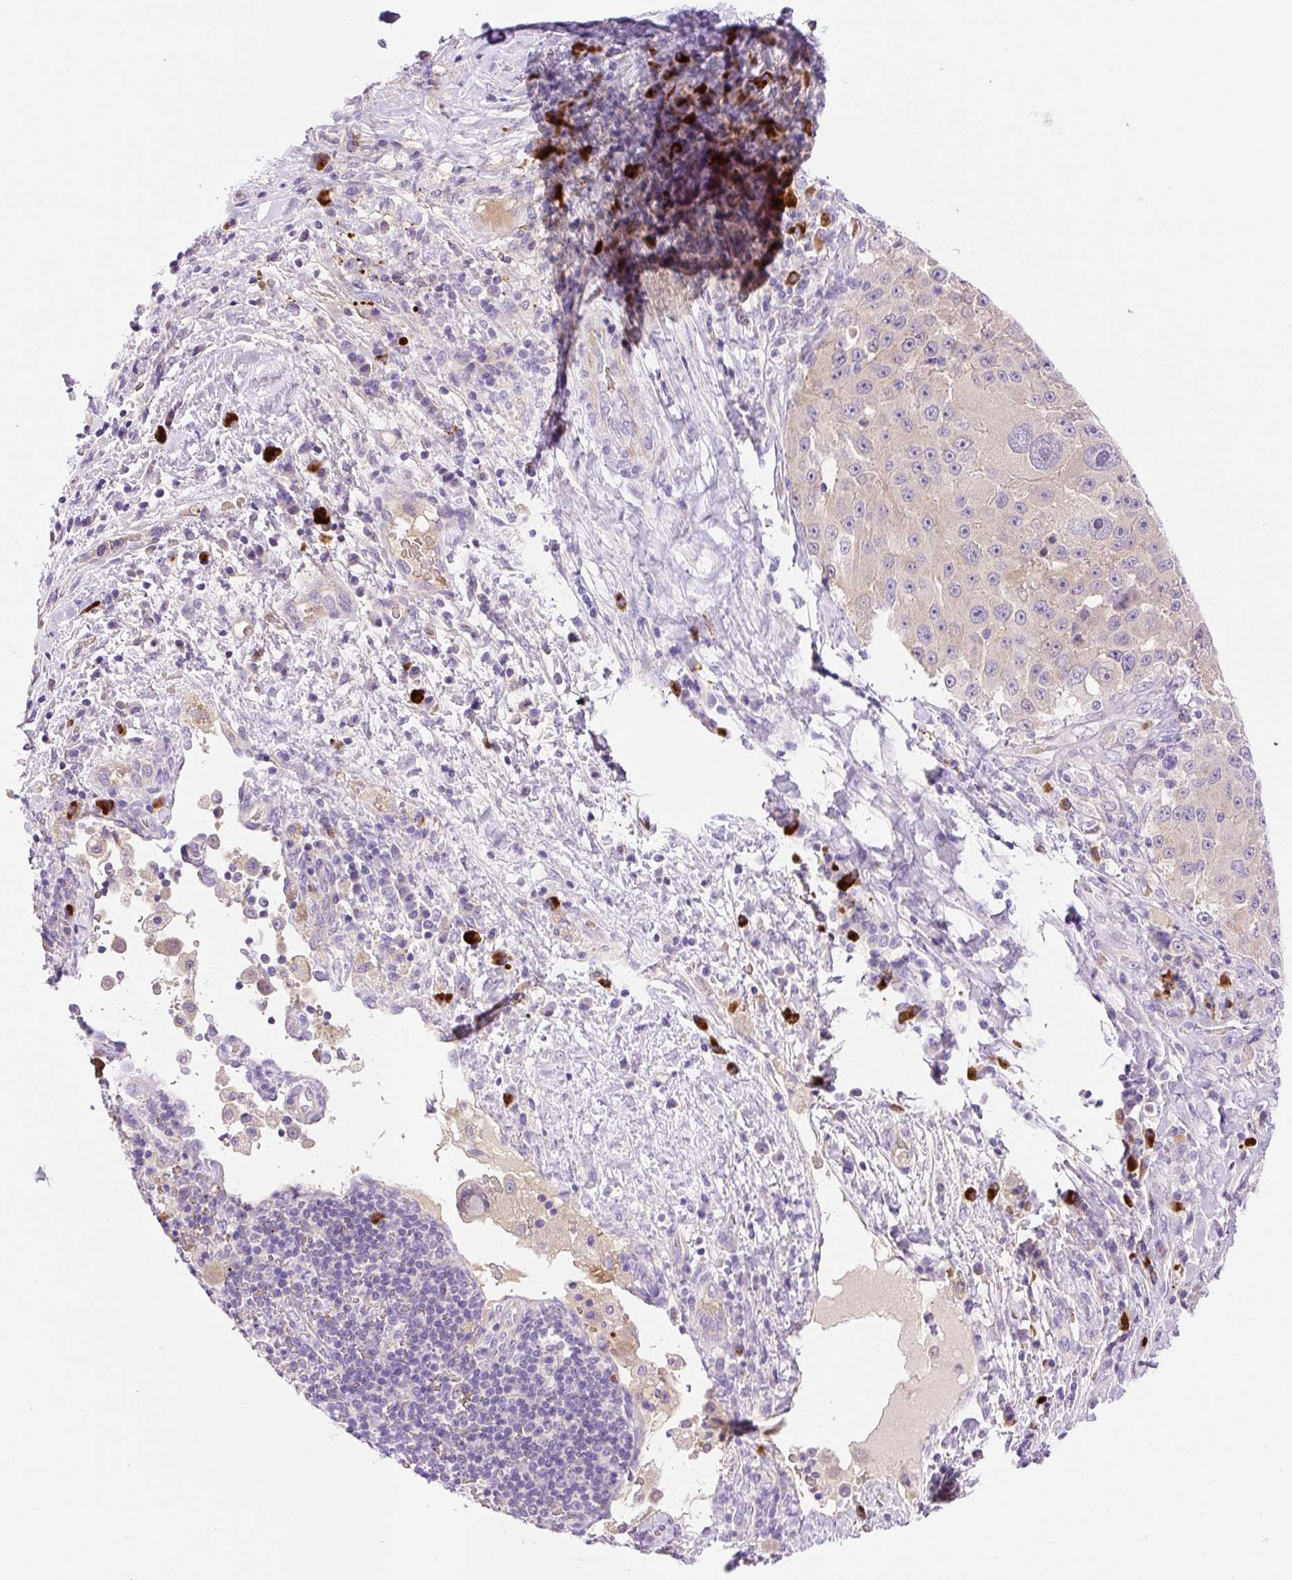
{"staining": {"intensity": "weak", "quantity": "25%-75%", "location": "cytoplasmic/membranous"}, "tissue": "melanoma", "cell_type": "Tumor cells", "image_type": "cancer", "snomed": [{"axis": "morphology", "description": "Malignant melanoma, Metastatic site"}, {"axis": "topography", "description": "Lymph node"}], "caption": "Malignant melanoma (metastatic site) stained for a protein (brown) demonstrates weak cytoplasmic/membranous positive positivity in approximately 25%-75% of tumor cells.", "gene": "LHFPL5", "patient": {"sex": "male", "age": 62}}